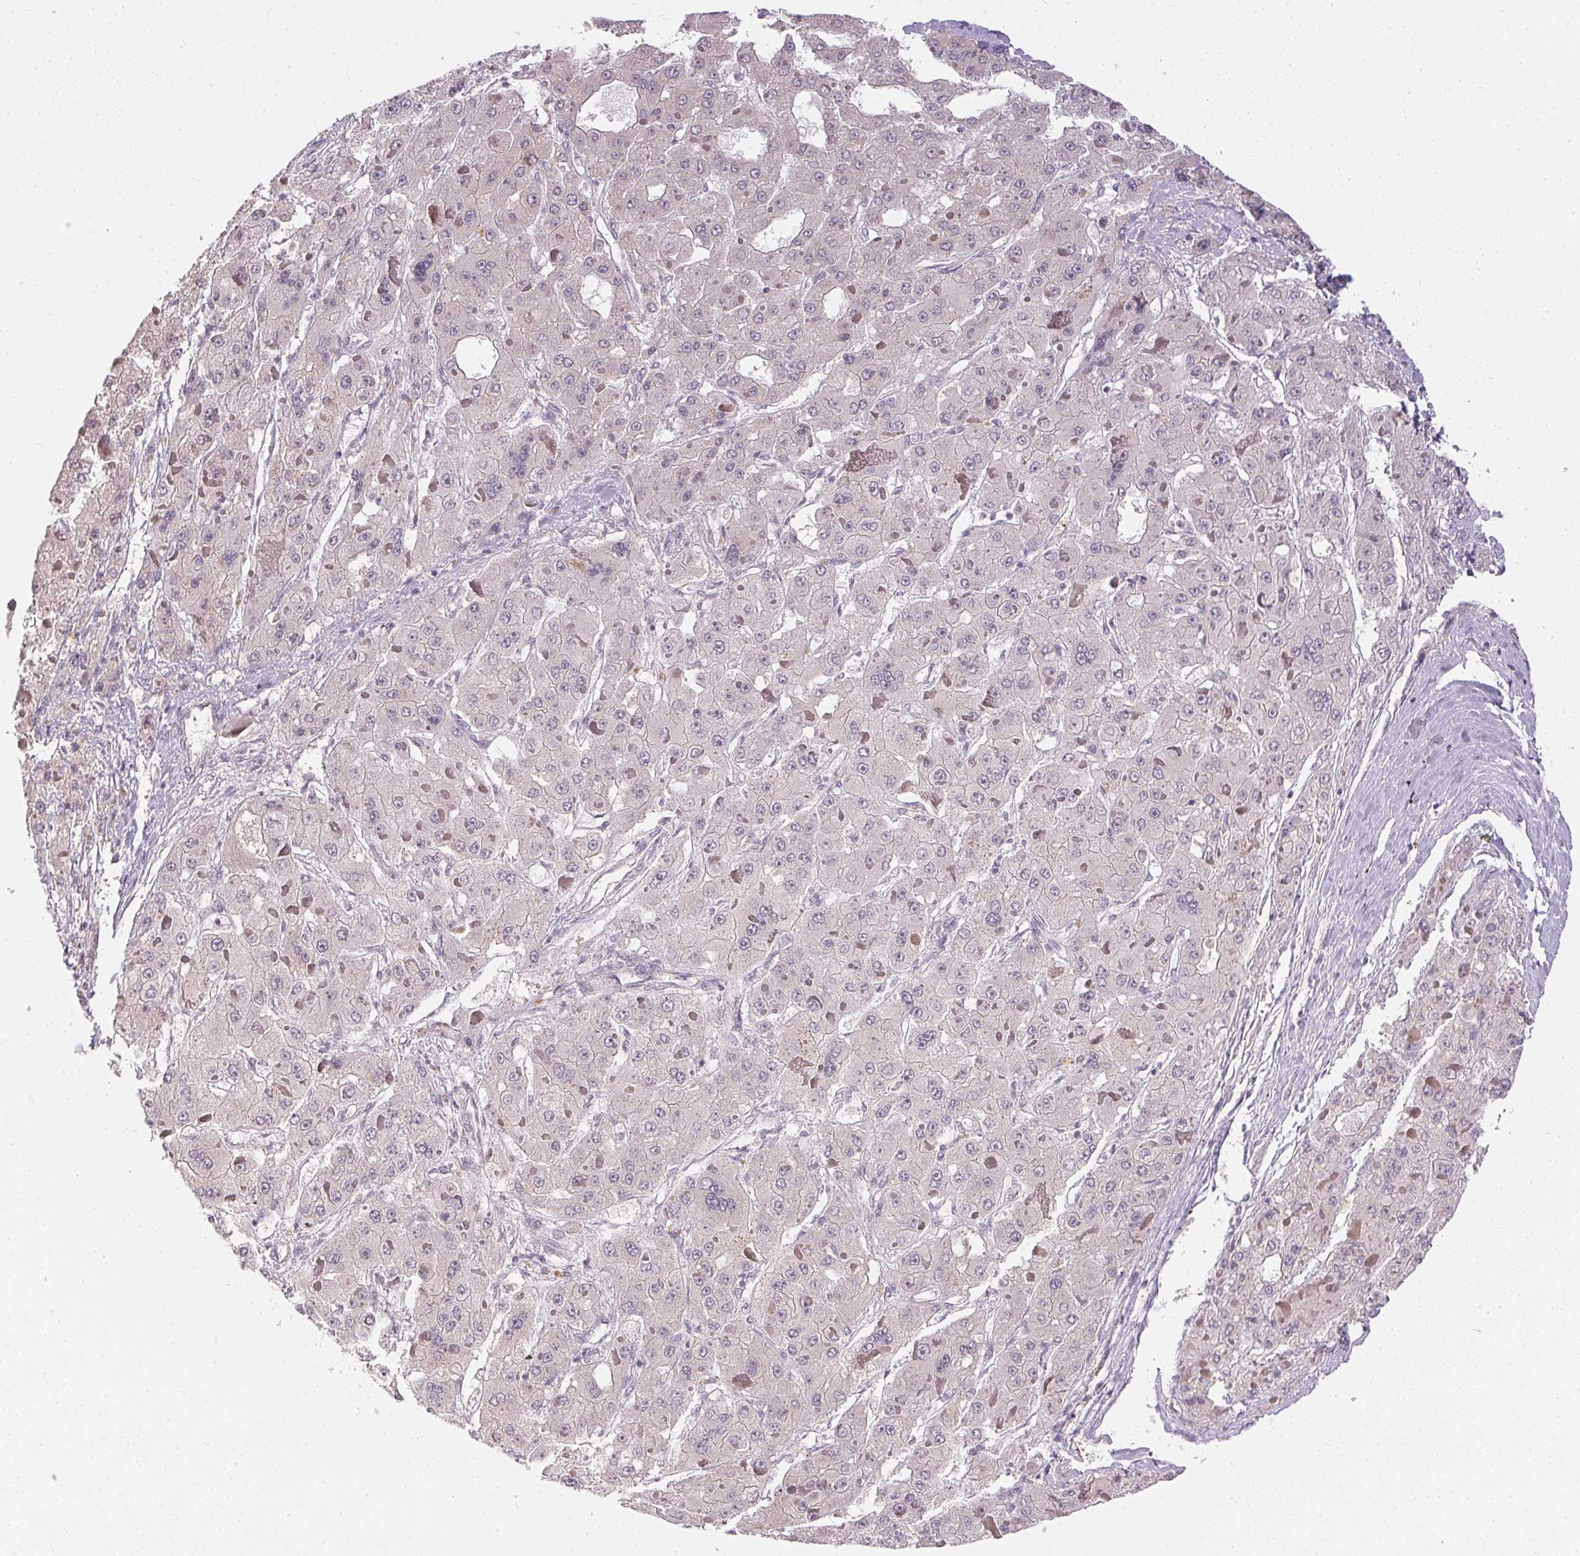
{"staining": {"intensity": "negative", "quantity": "none", "location": "none"}, "tissue": "liver cancer", "cell_type": "Tumor cells", "image_type": "cancer", "snomed": [{"axis": "morphology", "description": "Carcinoma, Hepatocellular, NOS"}, {"axis": "topography", "description": "Liver"}], "caption": "Hepatocellular carcinoma (liver) stained for a protein using immunohistochemistry displays no staining tumor cells.", "gene": "TTC23L", "patient": {"sex": "female", "age": 73}}